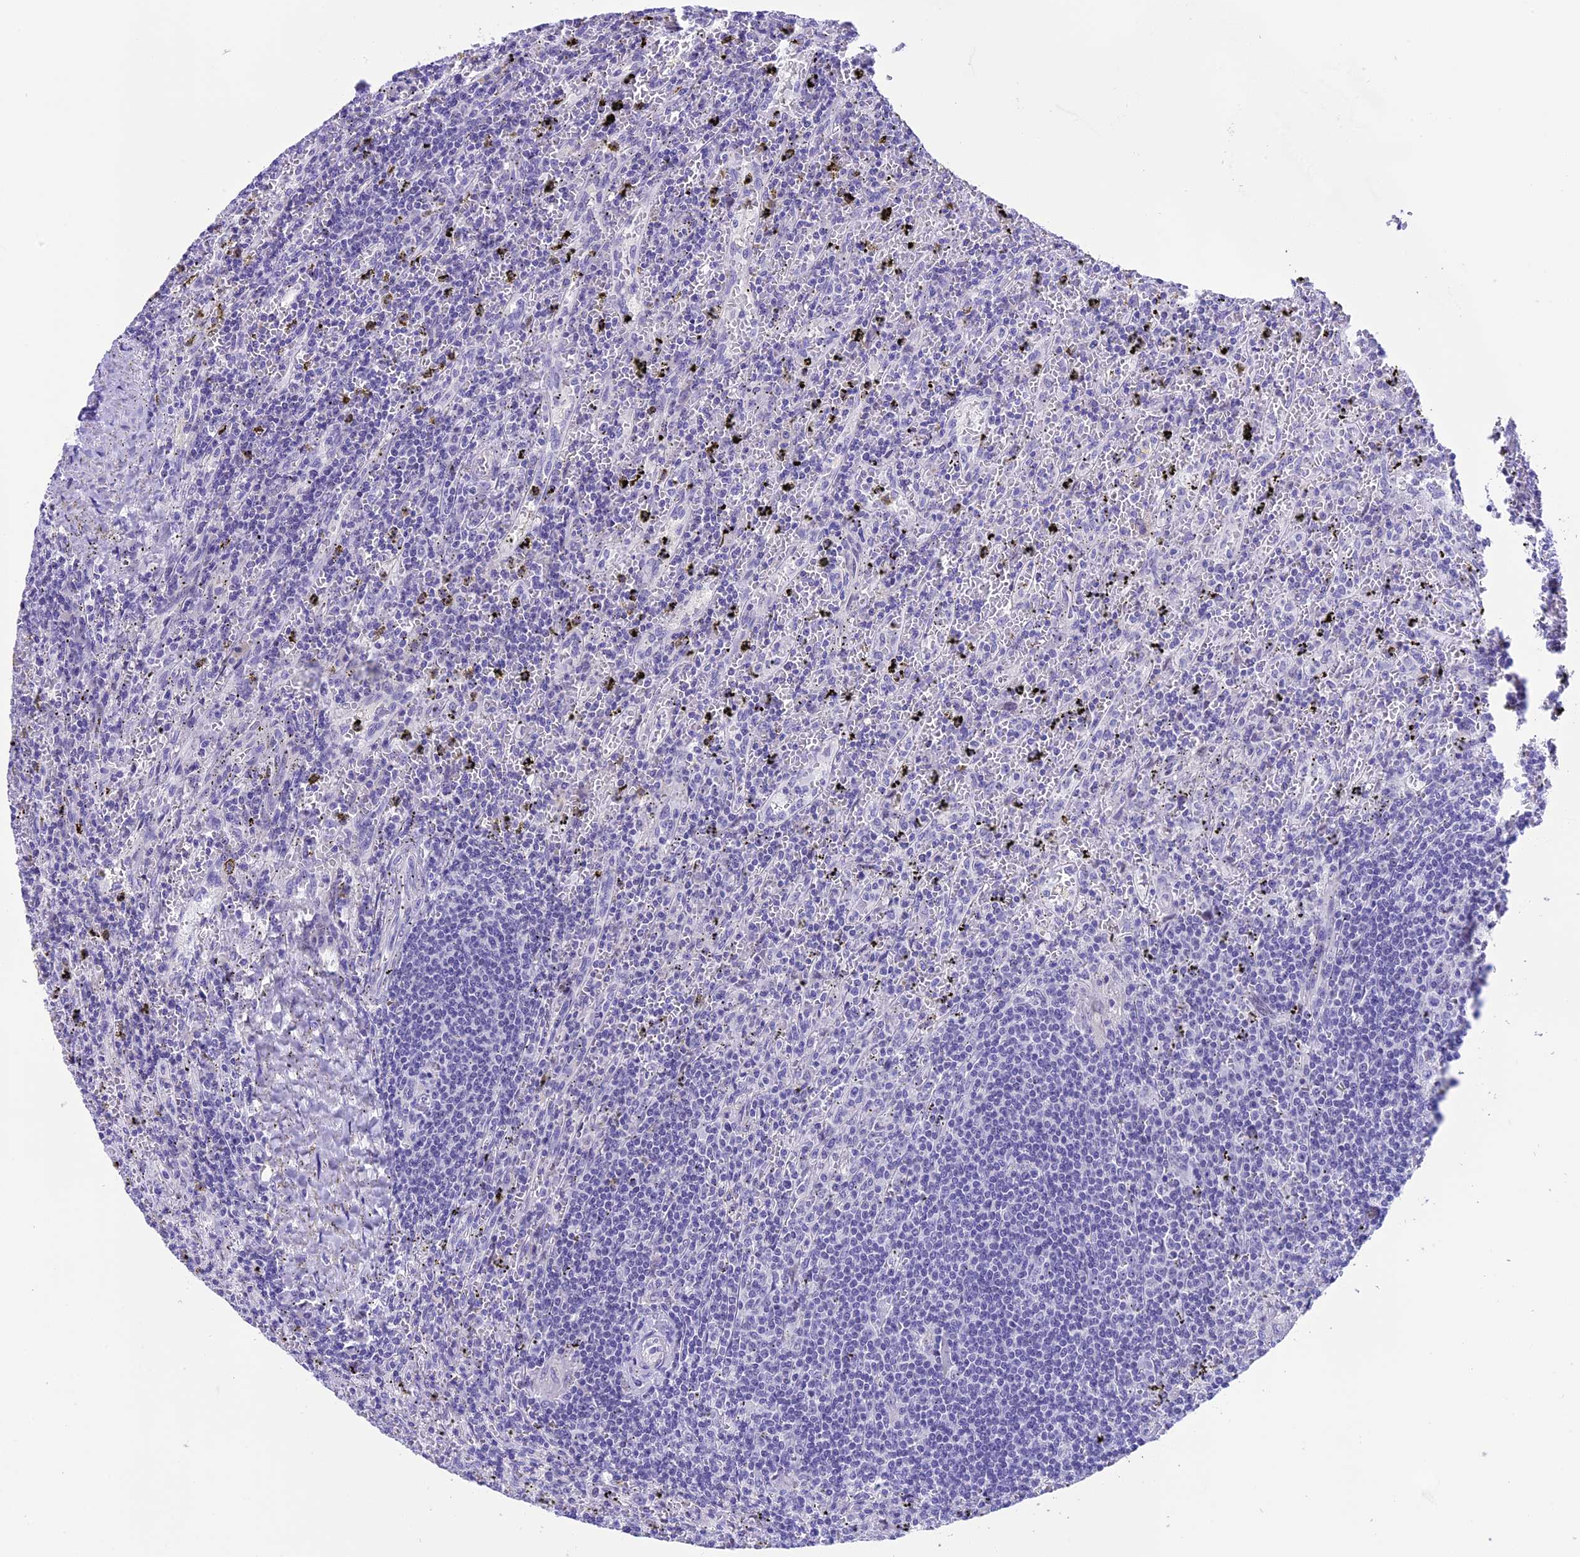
{"staining": {"intensity": "negative", "quantity": "none", "location": "none"}, "tissue": "lymphoma", "cell_type": "Tumor cells", "image_type": "cancer", "snomed": [{"axis": "morphology", "description": "Malignant lymphoma, non-Hodgkin's type, Low grade"}, {"axis": "topography", "description": "Spleen"}], "caption": "Immunohistochemistry of human lymphoma reveals no expression in tumor cells.", "gene": "PRR15", "patient": {"sex": "male", "age": 76}}